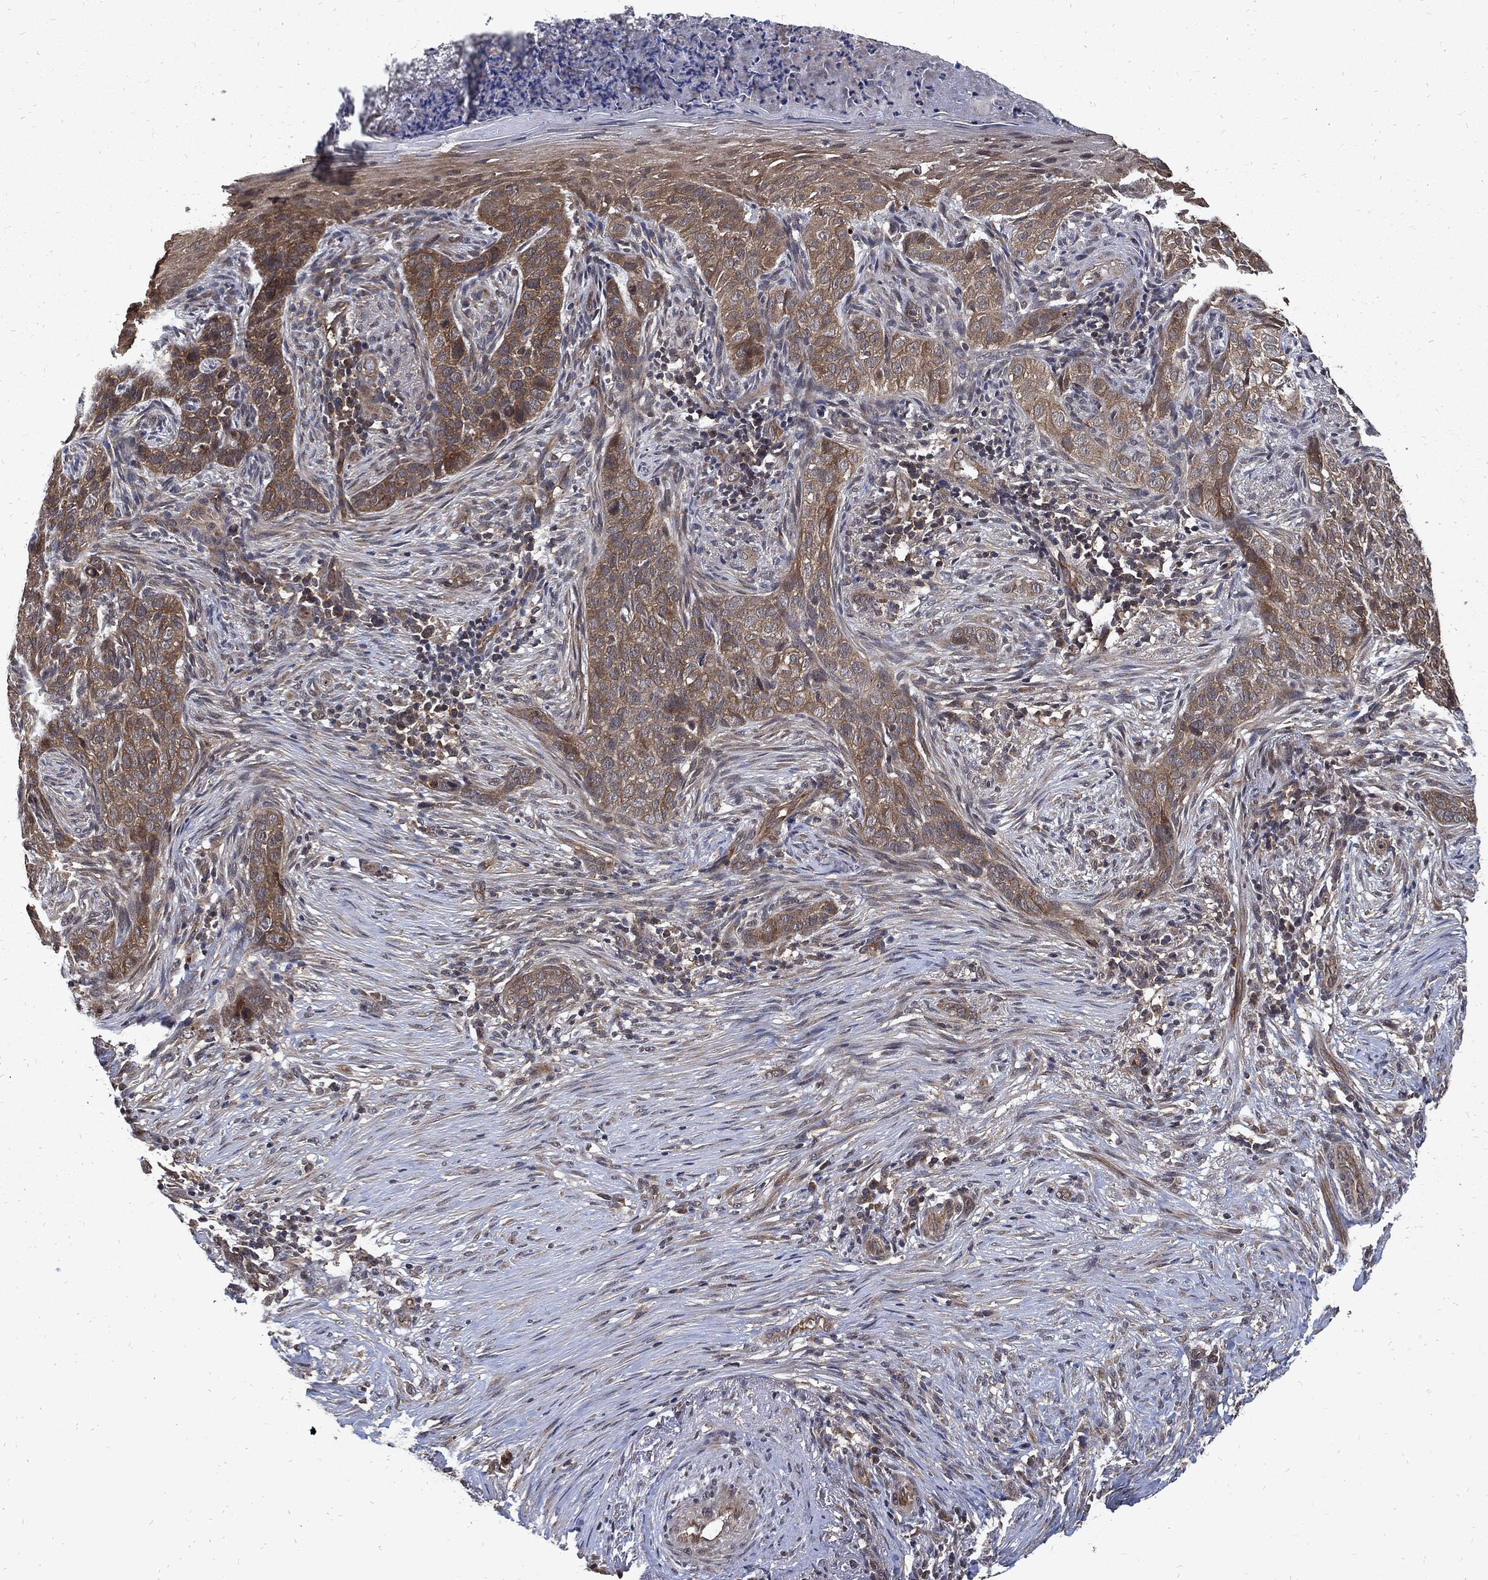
{"staining": {"intensity": "moderate", "quantity": ">75%", "location": "cytoplasmic/membranous"}, "tissue": "skin cancer", "cell_type": "Tumor cells", "image_type": "cancer", "snomed": [{"axis": "morphology", "description": "Squamous cell carcinoma, NOS"}, {"axis": "topography", "description": "Skin"}], "caption": "High-power microscopy captured an immunohistochemistry (IHC) histopathology image of squamous cell carcinoma (skin), revealing moderate cytoplasmic/membranous expression in approximately >75% of tumor cells.", "gene": "DCTN1", "patient": {"sex": "male", "age": 88}}